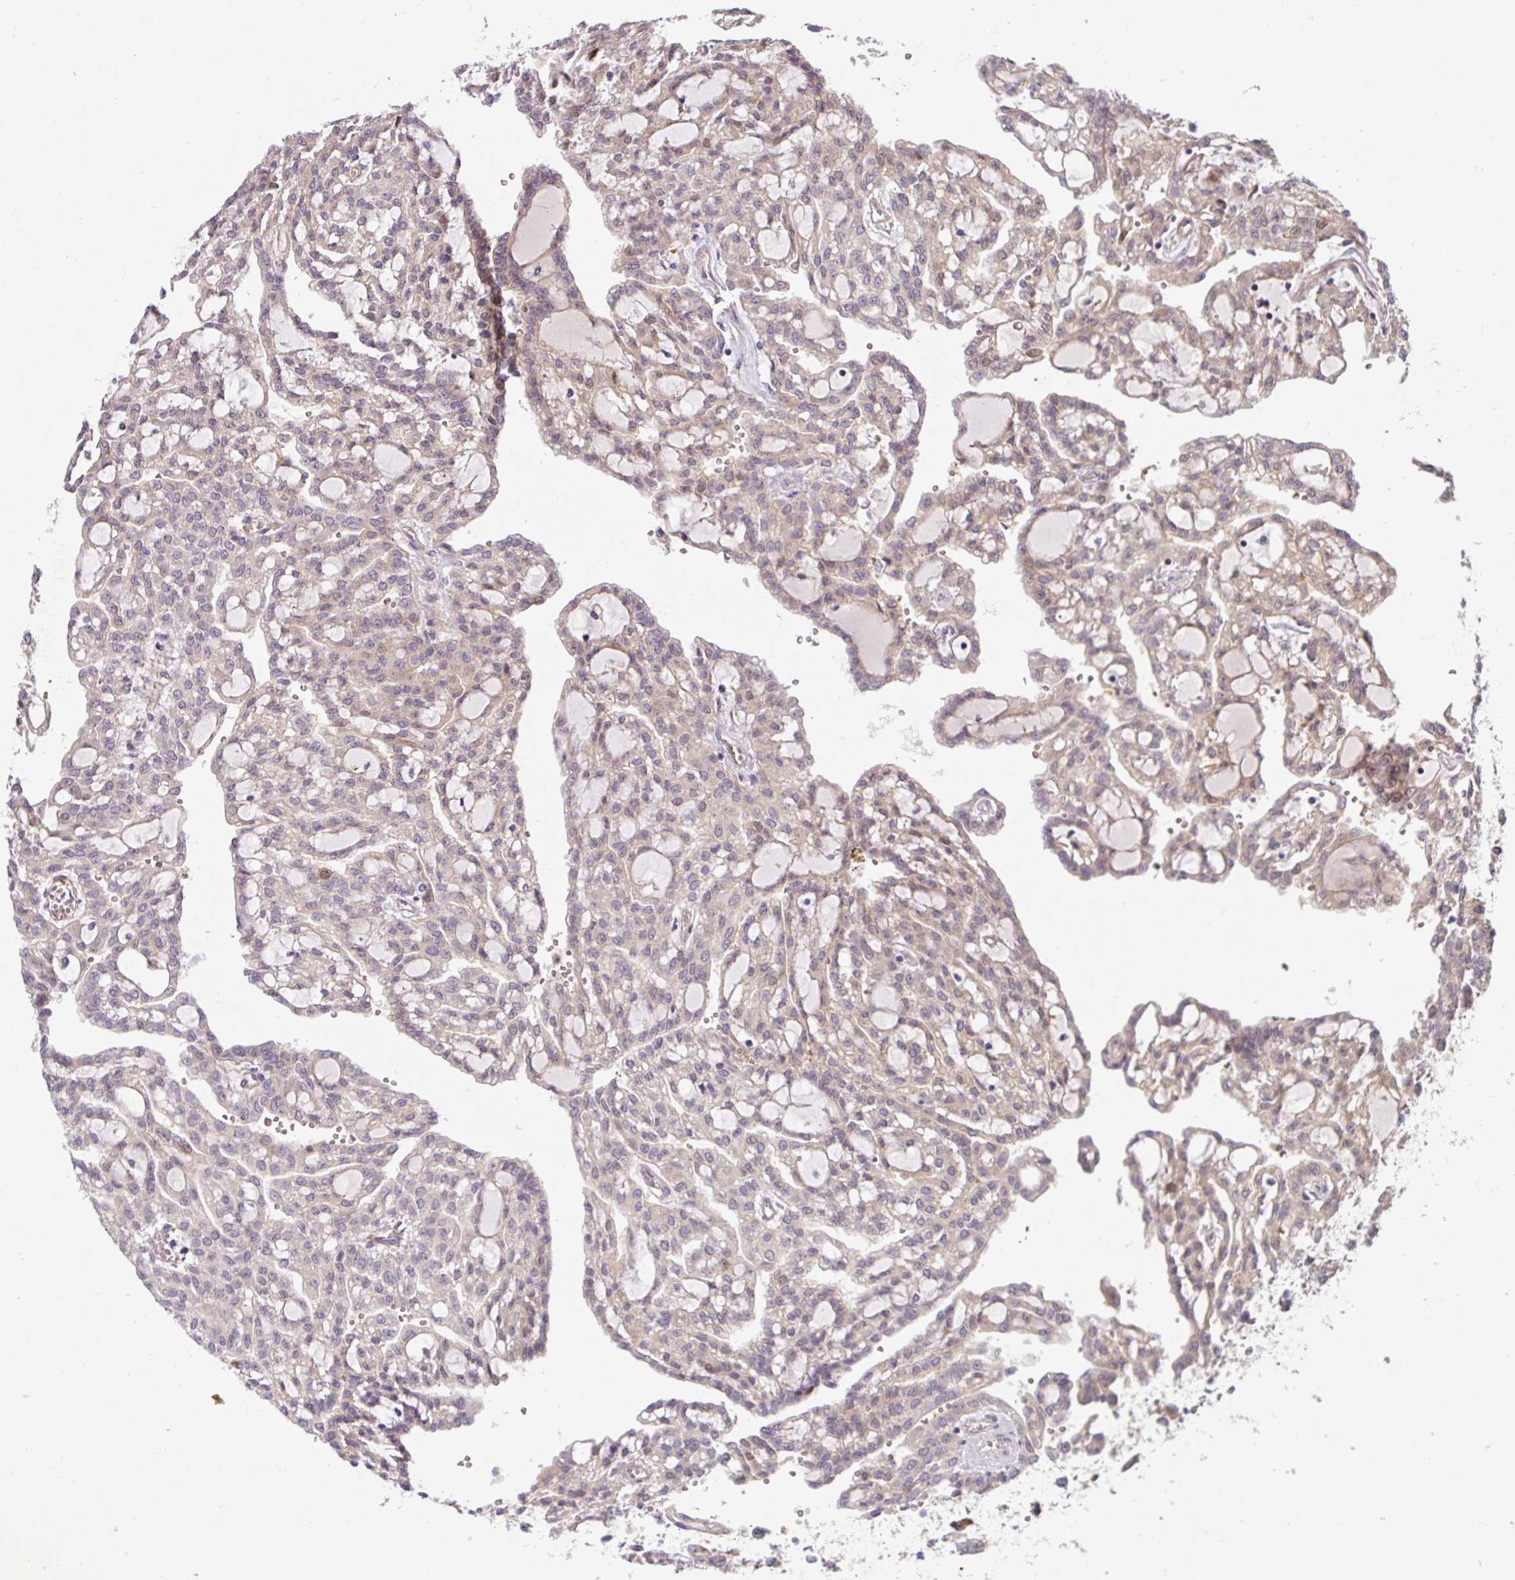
{"staining": {"intensity": "weak", "quantity": "<25%", "location": "cytoplasmic/membranous"}, "tissue": "renal cancer", "cell_type": "Tumor cells", "image_type": "cancer", "snomed": [{"axis": "morphology", "description": "Adenocarcinoma, NOS"}, {"axis": "topography", "description": "Kidney"}], "caption": "A micrograph of human renal cancer (adenocarcinoma) is negative for staining in tumor cells.", "gene": "IFIT3", "patient": {"sex": "male", "age": 63}}